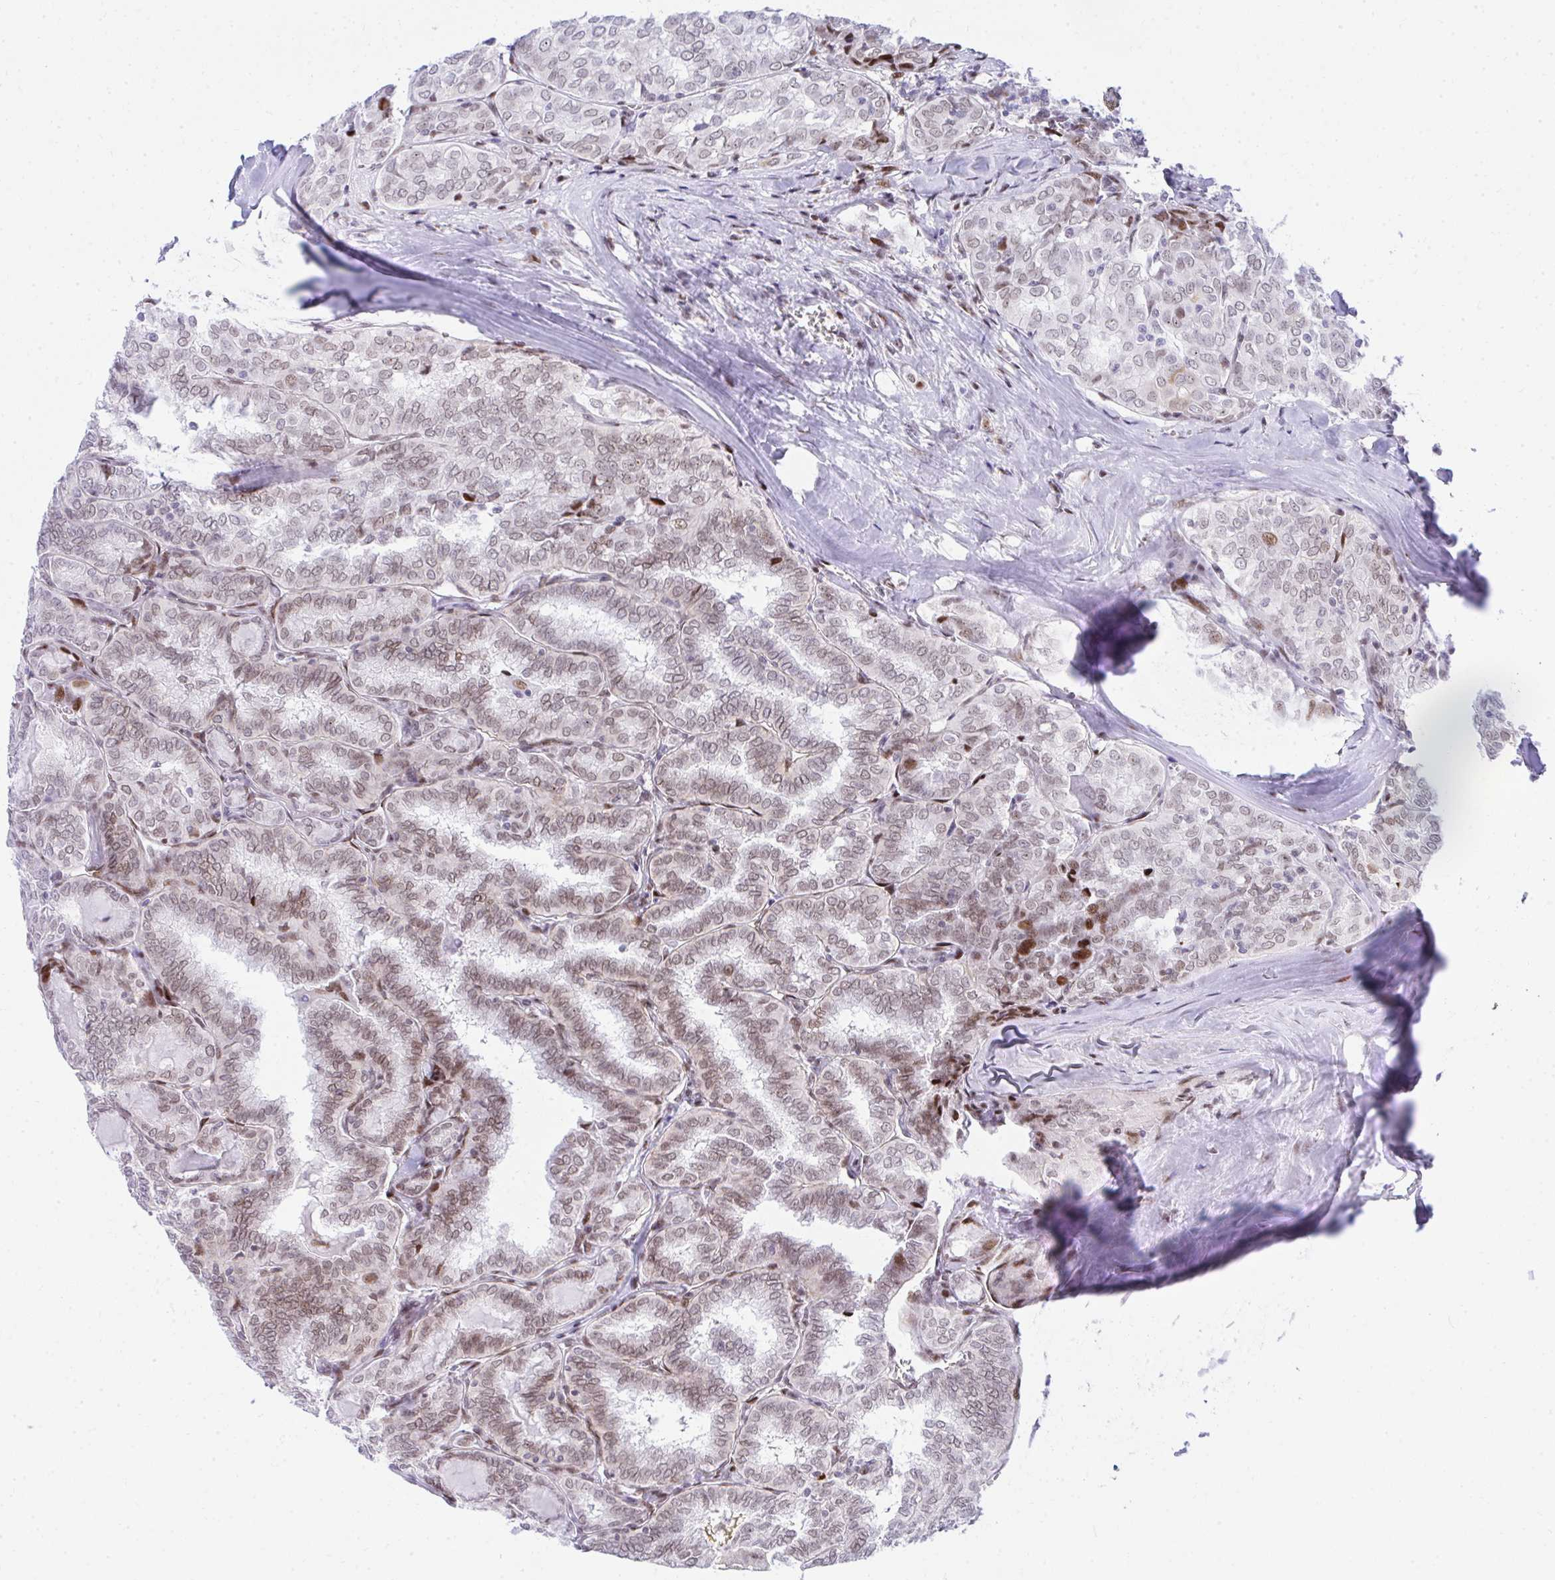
{"staining": {"intensity": "moderate", "quantity": ">75%", "location": "nuclear"}, "tissue": "thyroid cancer", "cell_type": "Tumor cells", "image_type": "cancer", "snomed": [{"axis": "morphology", "description": "Papillary adenocarcinoma, NOS"}, {"axis": "topography", "description": "Thyroid gland"}], "caption": "Tumor cells reveal medium levels of moderate nuclear staining in about >75% of cells in human thyroid cancer. The protein is stained brown, and the nuclei are stained in blue (DAB IHC with brightfield microscopy, high magnification).", "gene": "GLDN", "patient": {"sex": "female", "age": 30}}